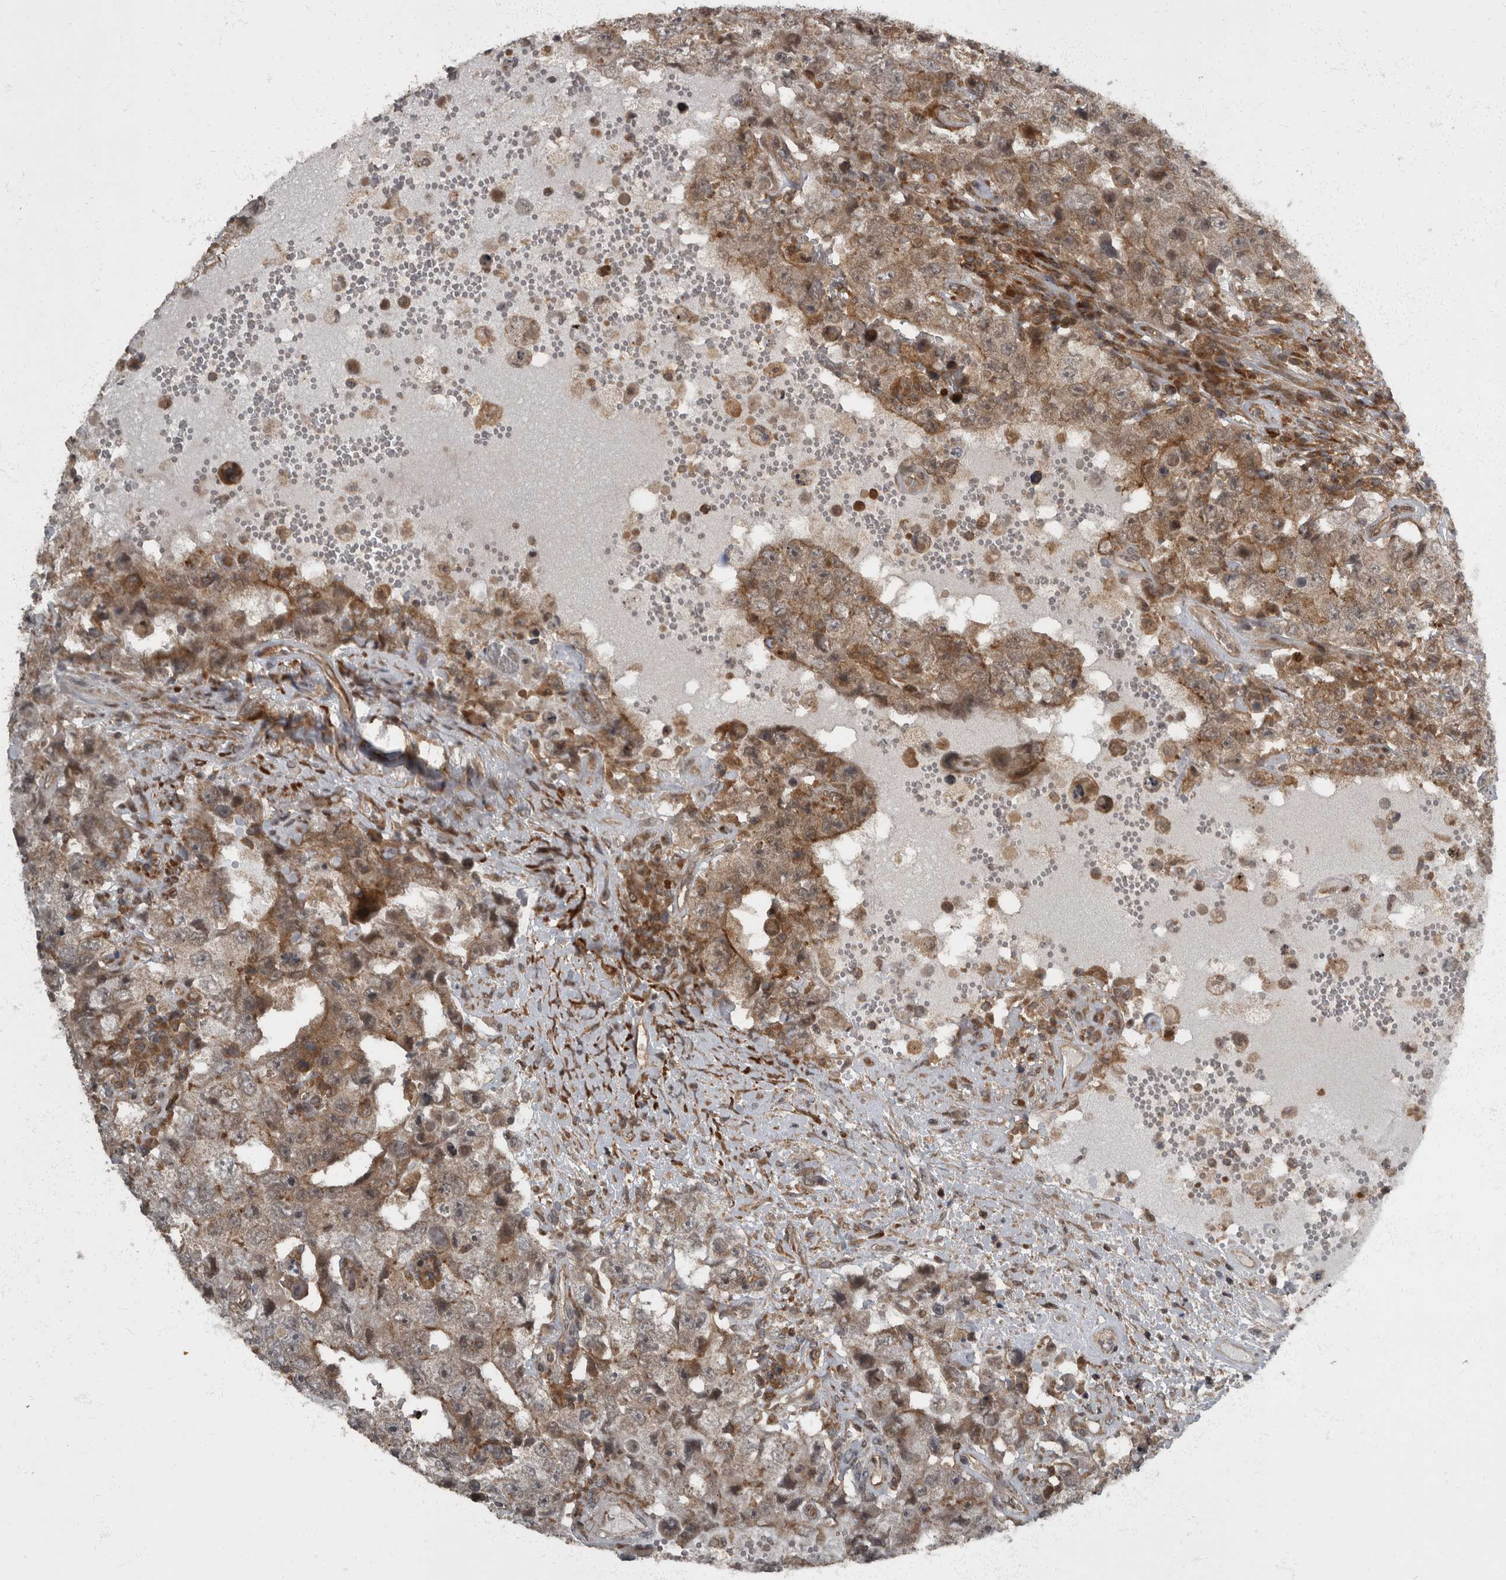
{"staining": {"intensity": "moderate", "quantity": ">75%", "location": "cytoplasmic/membranous"}, "tissue": "testis cancer", "cell_type": "Tumor cells", "image_type": "cancer", "snomed": [{"axis": "morphology", "description": "Carcinoma, Embryonal, NOS"}, {"axis": "topography", "description": "Testis"}], "caption": "Immunohistochemistry (DAB) staining of human testis cancer demonstrates moderate cytoplasmic/membranous protein positivity in about >75% of tumor cells.", "gene": "RABGGTB", "patient": {"sex": "male", "age": 26}}